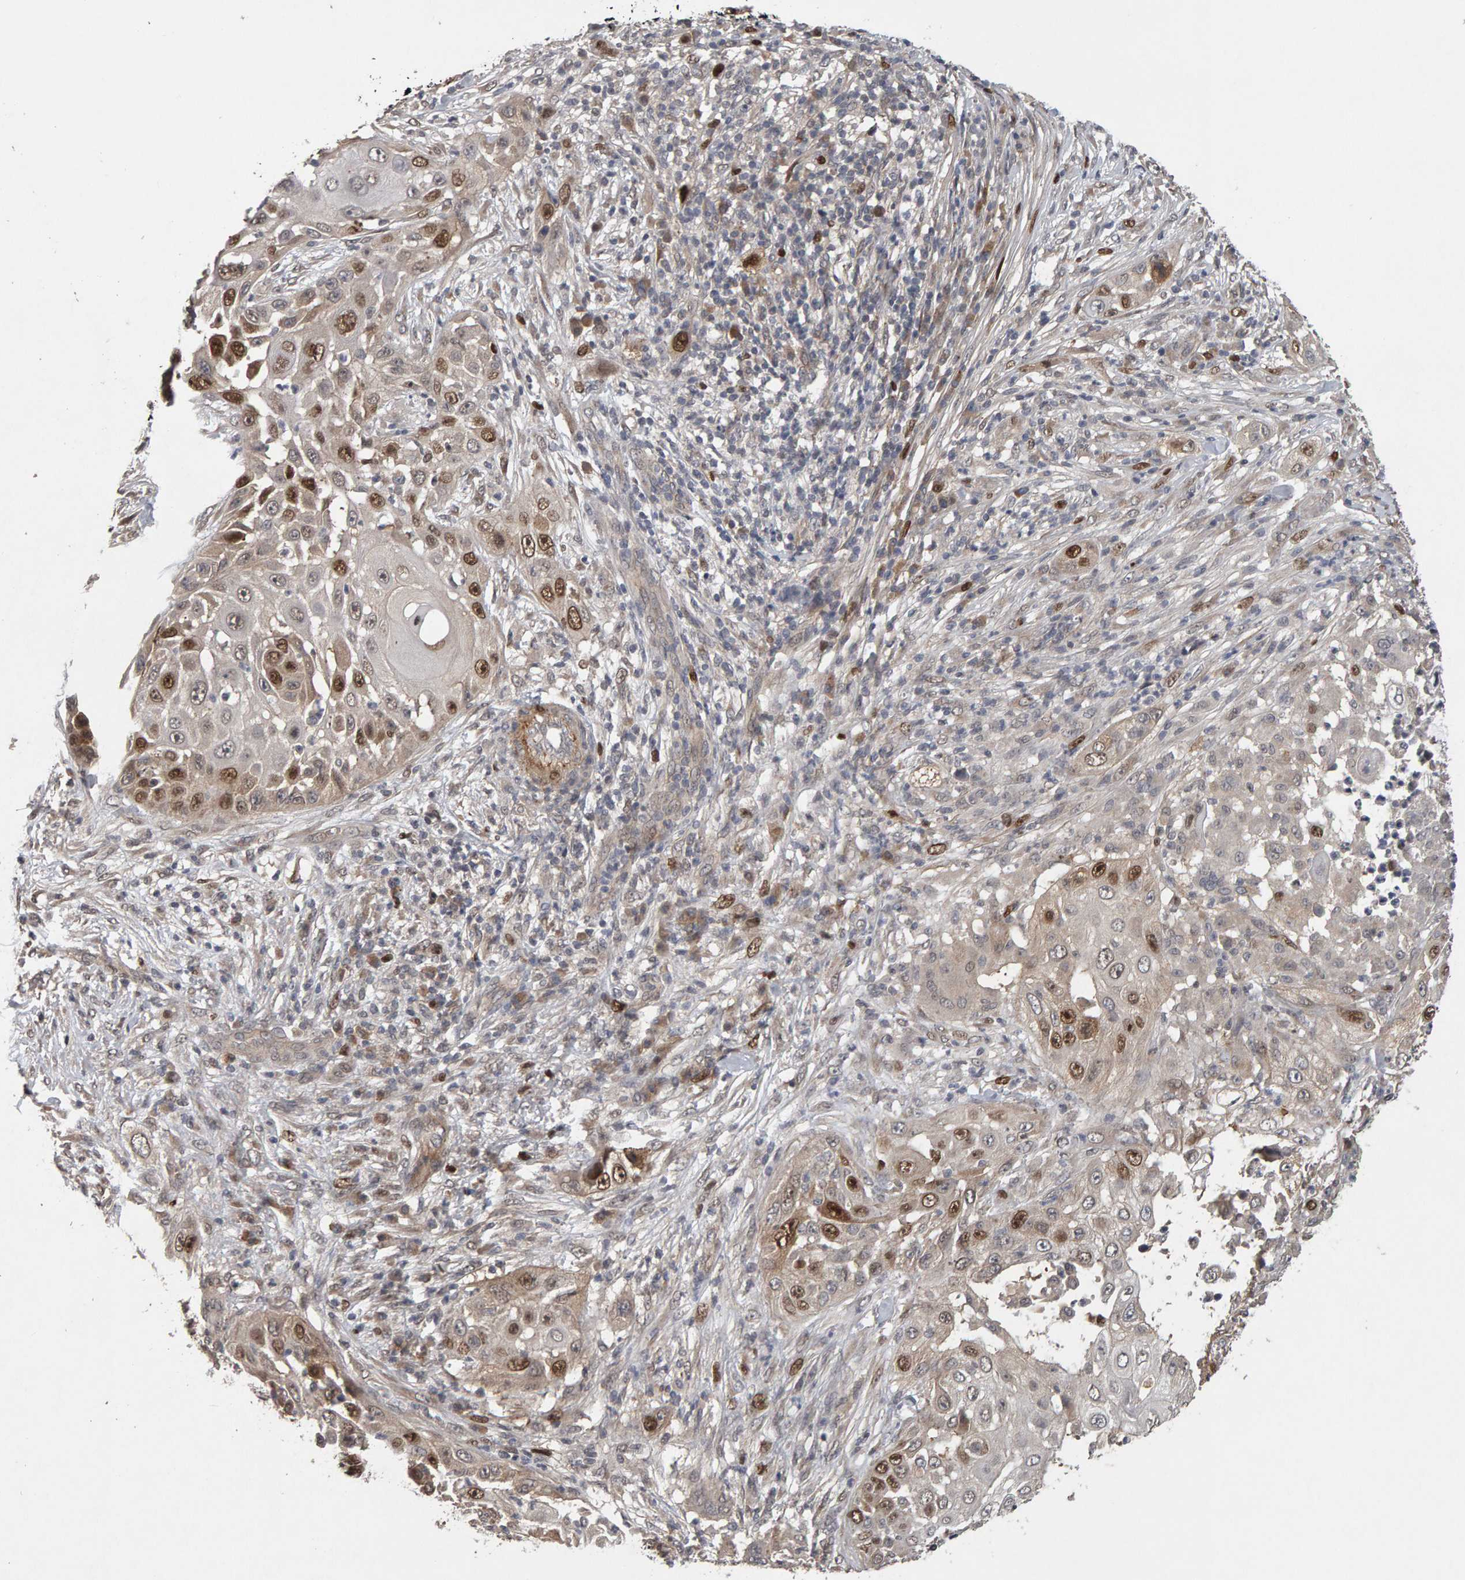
{"staining": {"intensity": "strong", "quantity": "25%-75%", "location": "nuclear"}, "tissue": "skin cancer", "cell_type": "Tumor cells", "image_type": "cancer", "snomed": [{"axis": "morphology", "description": "Squamous cell carcinoma, NOS"}, {"axis": "topography", "description": "Skin"}], "caption": "Immunohistochemistry (IHC) staining of skin cancer, which displays high levels of strong nuclear staining in about 25%-75% of tumor cells indicating strong nuclear protein staining. The staining was performed using DAB (brown) for protein detection and nuclei were counterstained in hematoxylin (blue).", "gene": "CDCA5", "patient": {"sex": "female", "age": 44}}